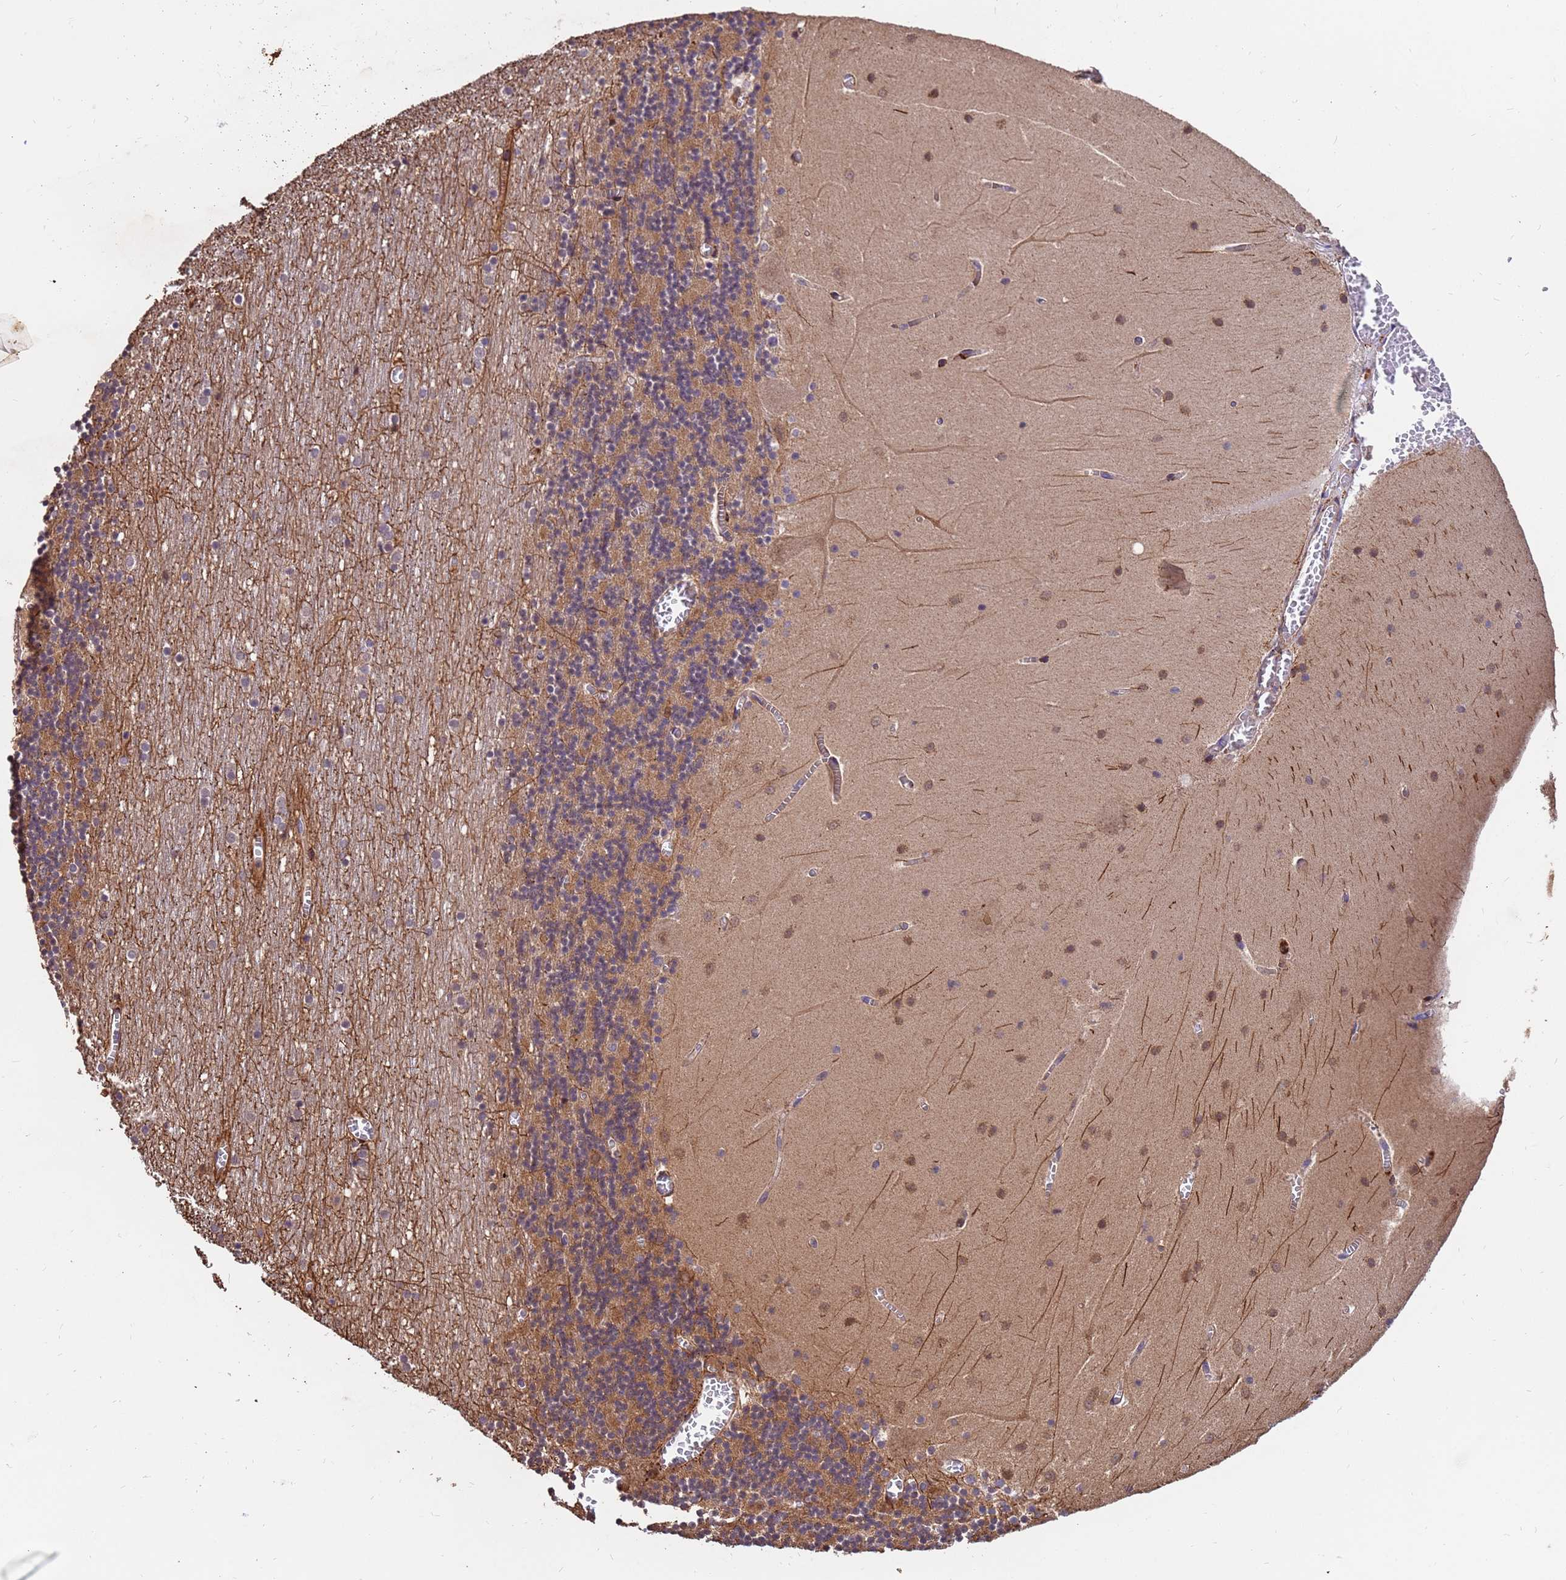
{"staining": {"intensity": "moderate", "quantity": ">75%", "location": "cytoplasmic/membranous"}, "tissue": "cerebellum", "cell_type": "Cells in granular layer", "image_type": "normal", "snomed": [{"axis": "morphology", "description": "Normal tissue, NOS"}, {"axis": "topography", "description": "Cerebellum"}], "caption": "A brown stain labels moderate cytoplasmic/membranous staining of a protein in cells in granular layer of unremarkable cerebellum. (Brightfield microscopy of DAB IHC at high magnification).", "gene": "ZNF619", "patient": {"sex": "female", "age": 28}}